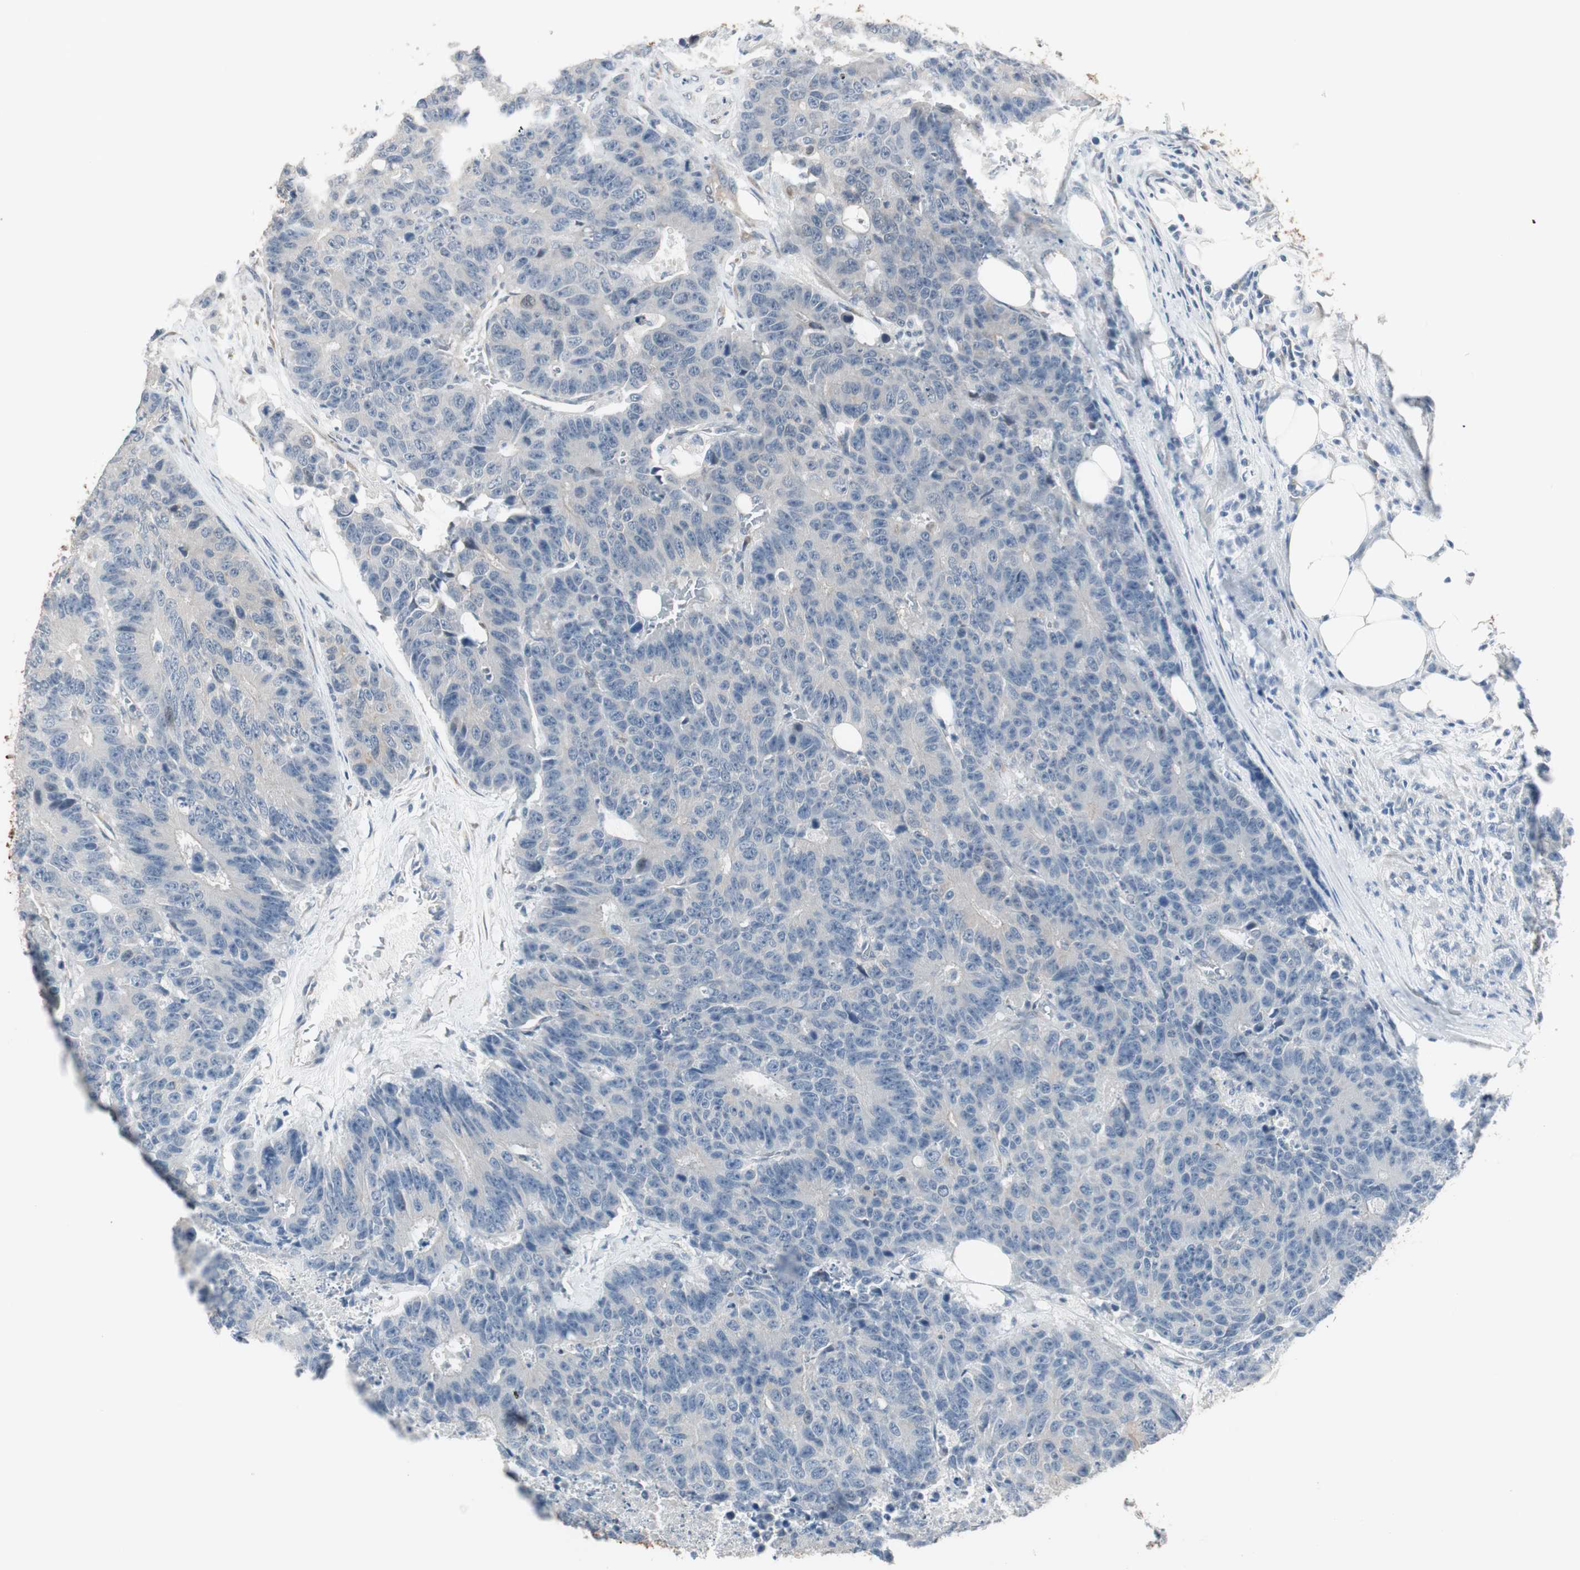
{"staining": {"intensity": "negative", "quantity": "none", "location": "none"}, "tissue": "colorectal cancer", "cell_type": "Tumor cells", "image_type": "cancer", "snomed": [{"axis": "morphology", "description": "Adenocarcinoma, NOS"}, {"axis": "topography", "description": "Colon"}], "caption": "Image shows no significant protein staining in tumor cells of colorectal cancer (adenocarcinoma). The staining was performed using DAB (3,3'-diaminobenzidine) to visualize the protein expression in brown, while the nuclei were stained in blue with hematoxylin (Magnification: 20x).", "gene": "PDZK1", "patient": {"sex": "female", "age": 86}}